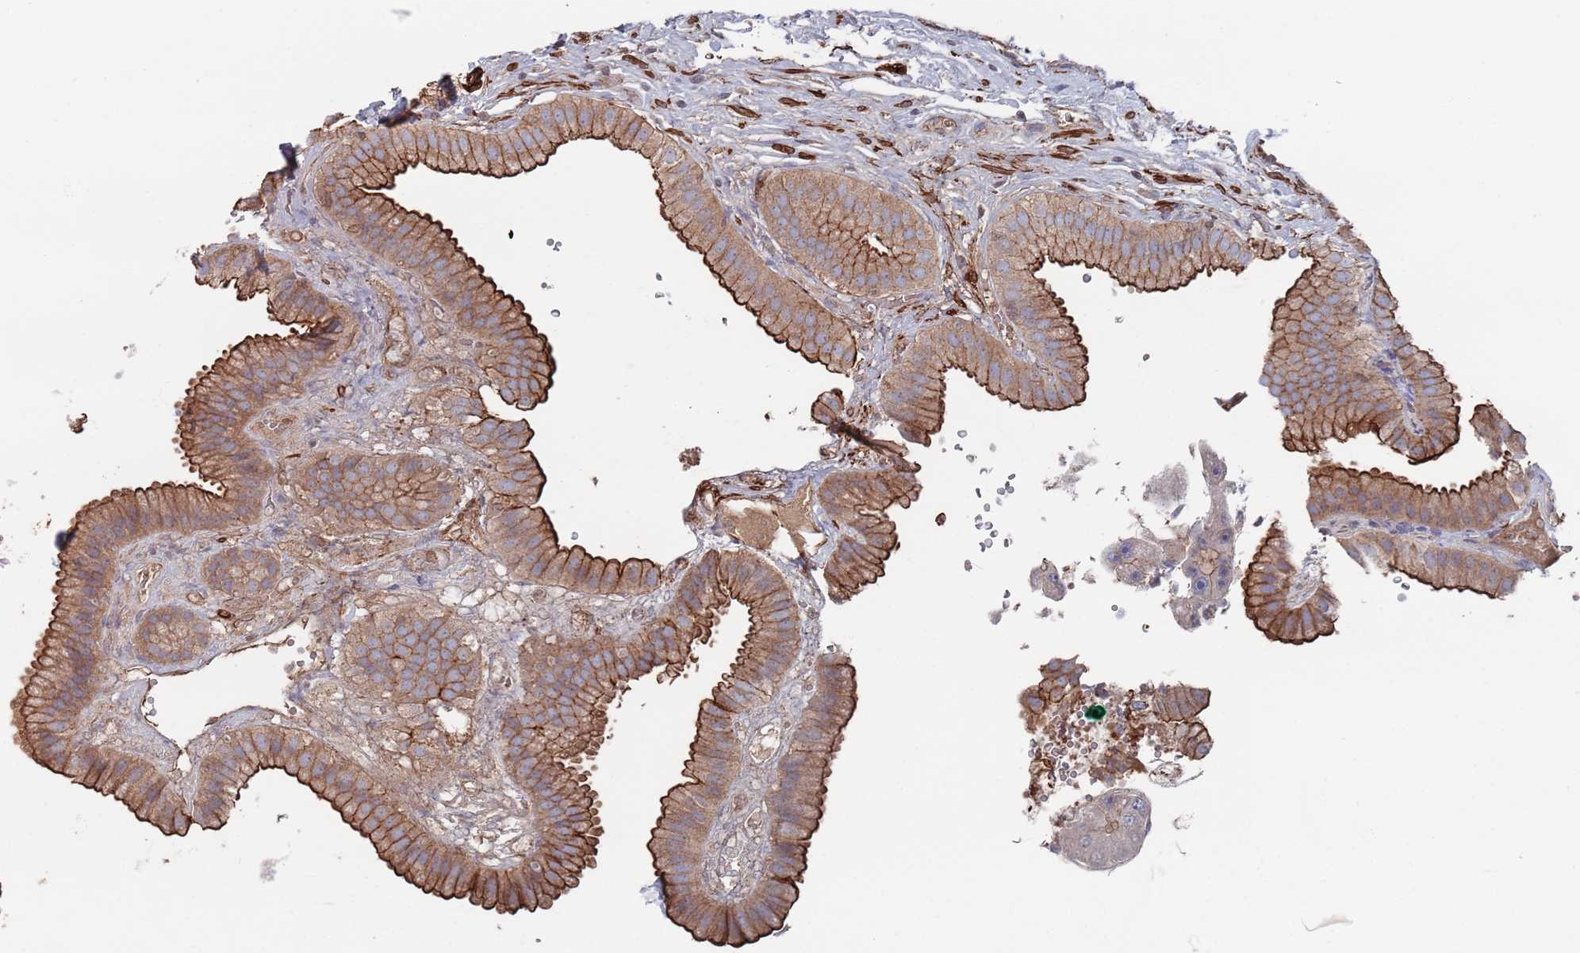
{"staining": {"intensity": "strong", "quantity": "25%-75%", "location": "cytoplasmic/membranous"}, "tissue": "gallbladder", "cell_type": "Glandular cells", "image_type": "normal", "snomed": [{"axis": "morphology", "description": "Normal tissue, NOS"}, {"axis": "topography", "description": "Gallbladder"}], "caption": "An IHC image of benign tissue is shown. Protein staining in brown labels strong cytoplasmic/membranous positivity in gallbladder within glandular cells. Using DAB (brown) and hematoxylin (blue) stains, captured at high magnification using brightfield microscopy.", "gene": "PLEKHA4", "patient": {"sex": "female", "age": 61}}